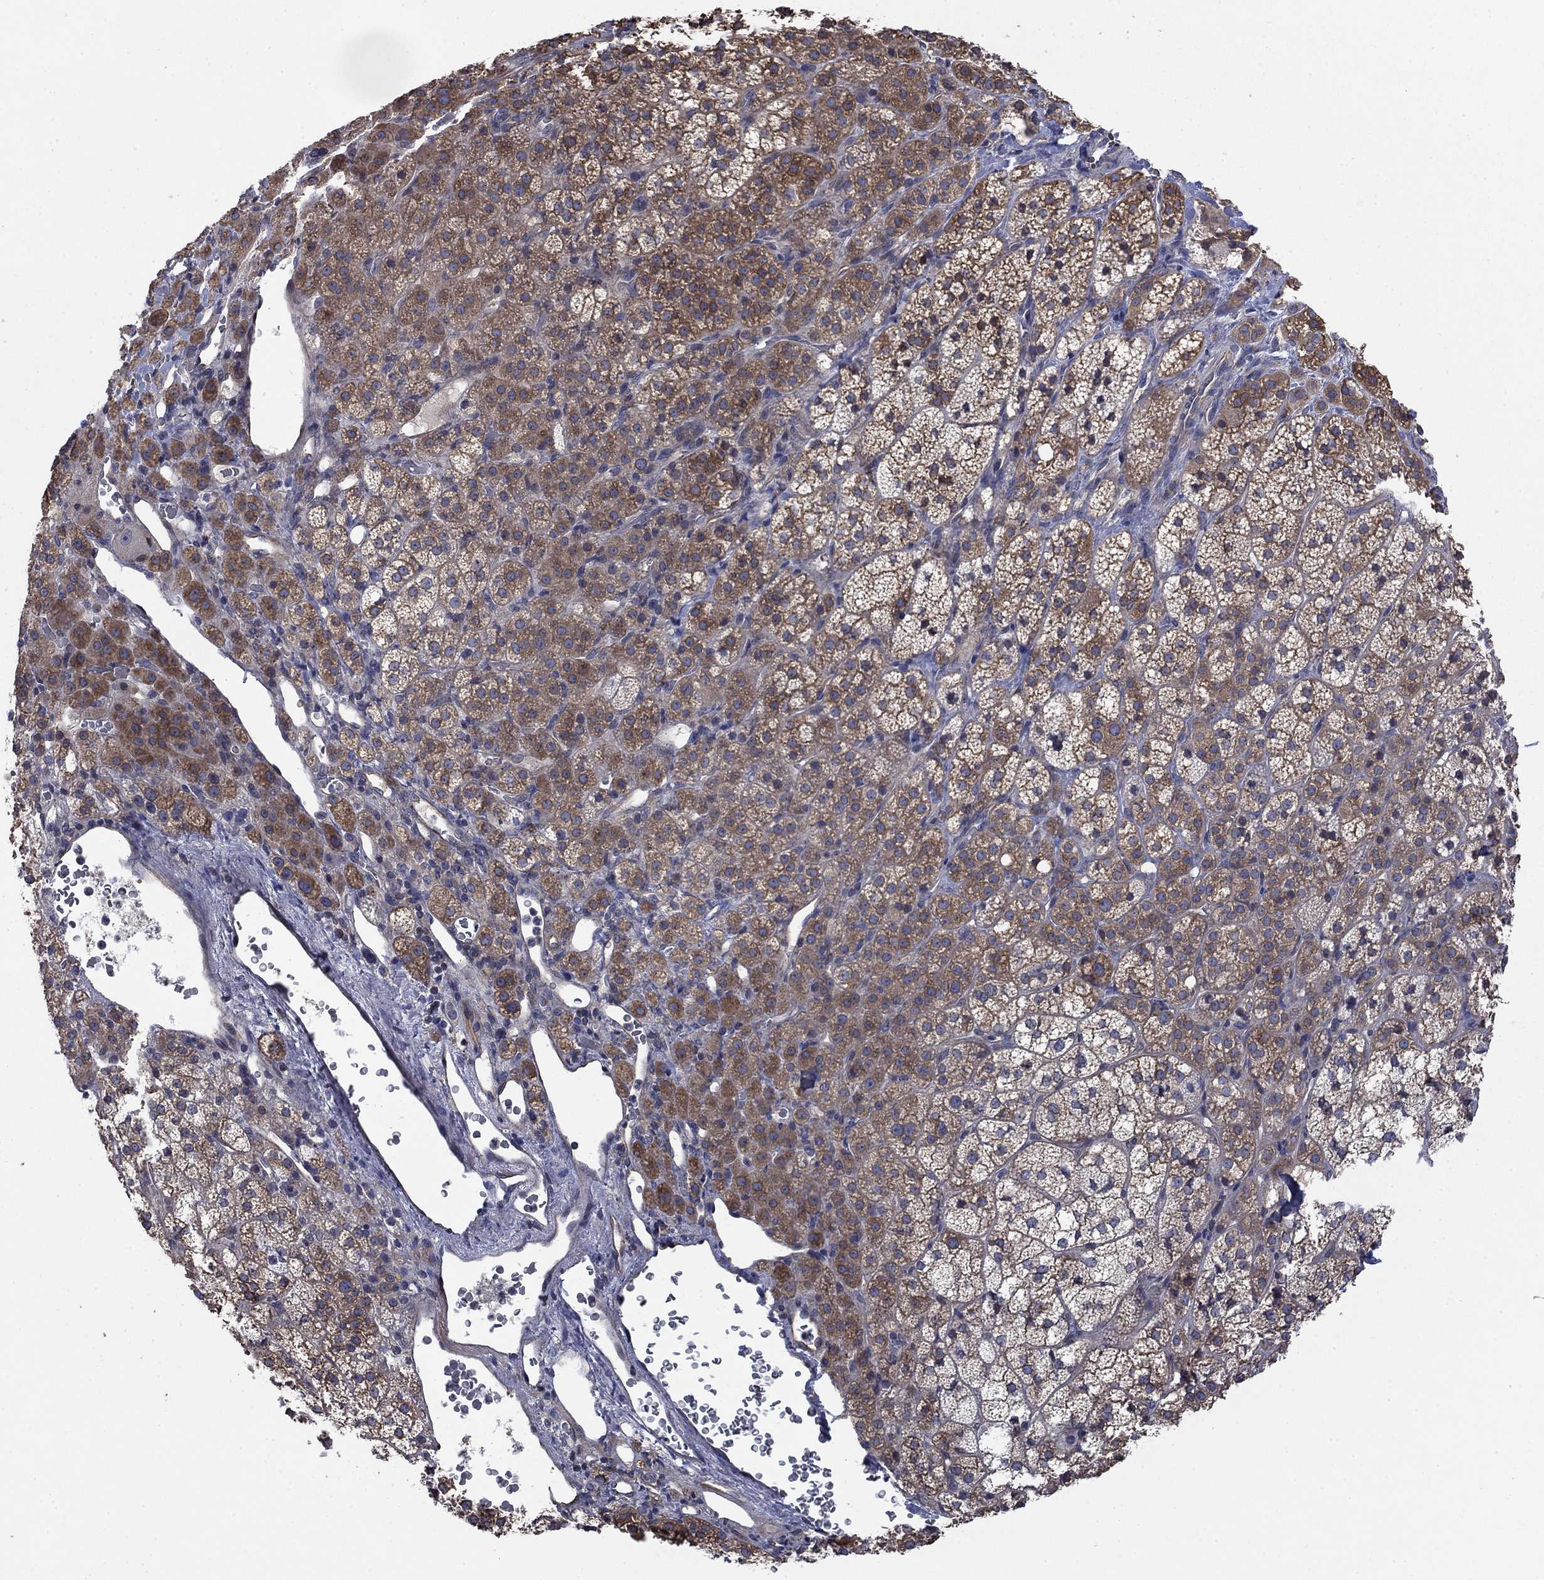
{"staining": {"intensity": "moderate", "quantity": ">75%", "location": "cytoplasmic/membranous"}, "tissue": "adrenal gland", "cell_type": "Glandular cells", "image_type": "normal", "snomed": [{"axis": "morphology", "description": "Normal tissue, NOS"}, {"axis": "topography", "description": "Adrenal gland"}], "caption": "Immunohistochemistry image of normal adrenal gland stained for a protein (brown), which shows medium levels of moderate cytoplasmic/membranous staining in approximately >75% of glandular cells.", "gene": "PDZD2", "patient": {"sex": "female", "age": 60}}